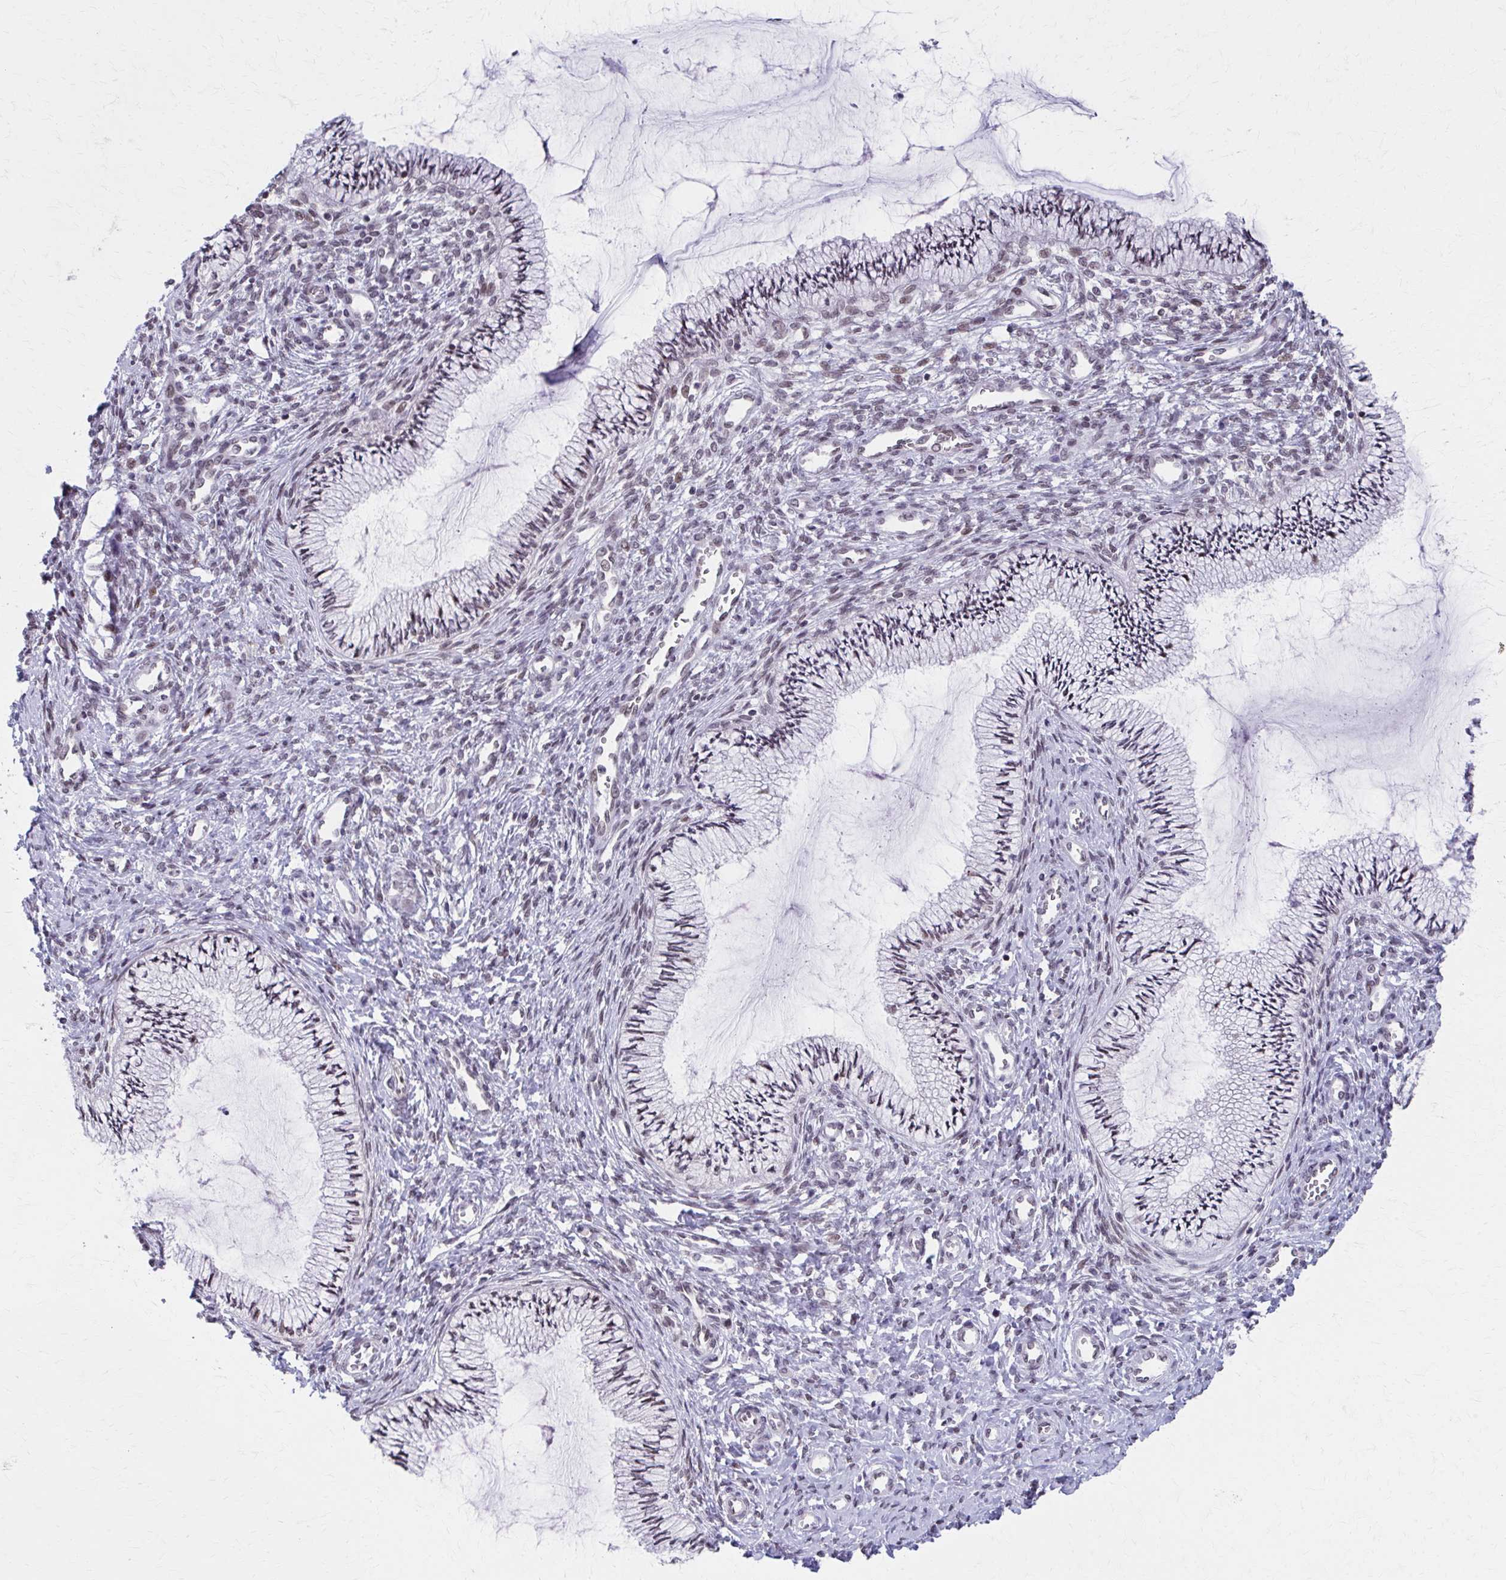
{"staining": {"intensity": "negative", "quantity": "none", "location": "none"}, "tissue": "cervix", "cell_type": "Glandular cells", "image_type": "normal", "snomed": [{"axis": "morphology", "description": "Normal tissue, NOS"}, {"axis": "topography", "description": "Cervix"}], "caption": "Immunohistochemistry (IHC) image of normal cervix: human cervix stained with DAB exhibits no significant protein staining in glandular cells.", "gene": "SETBP1", "patient": {"sex": "female", "age": 24}}